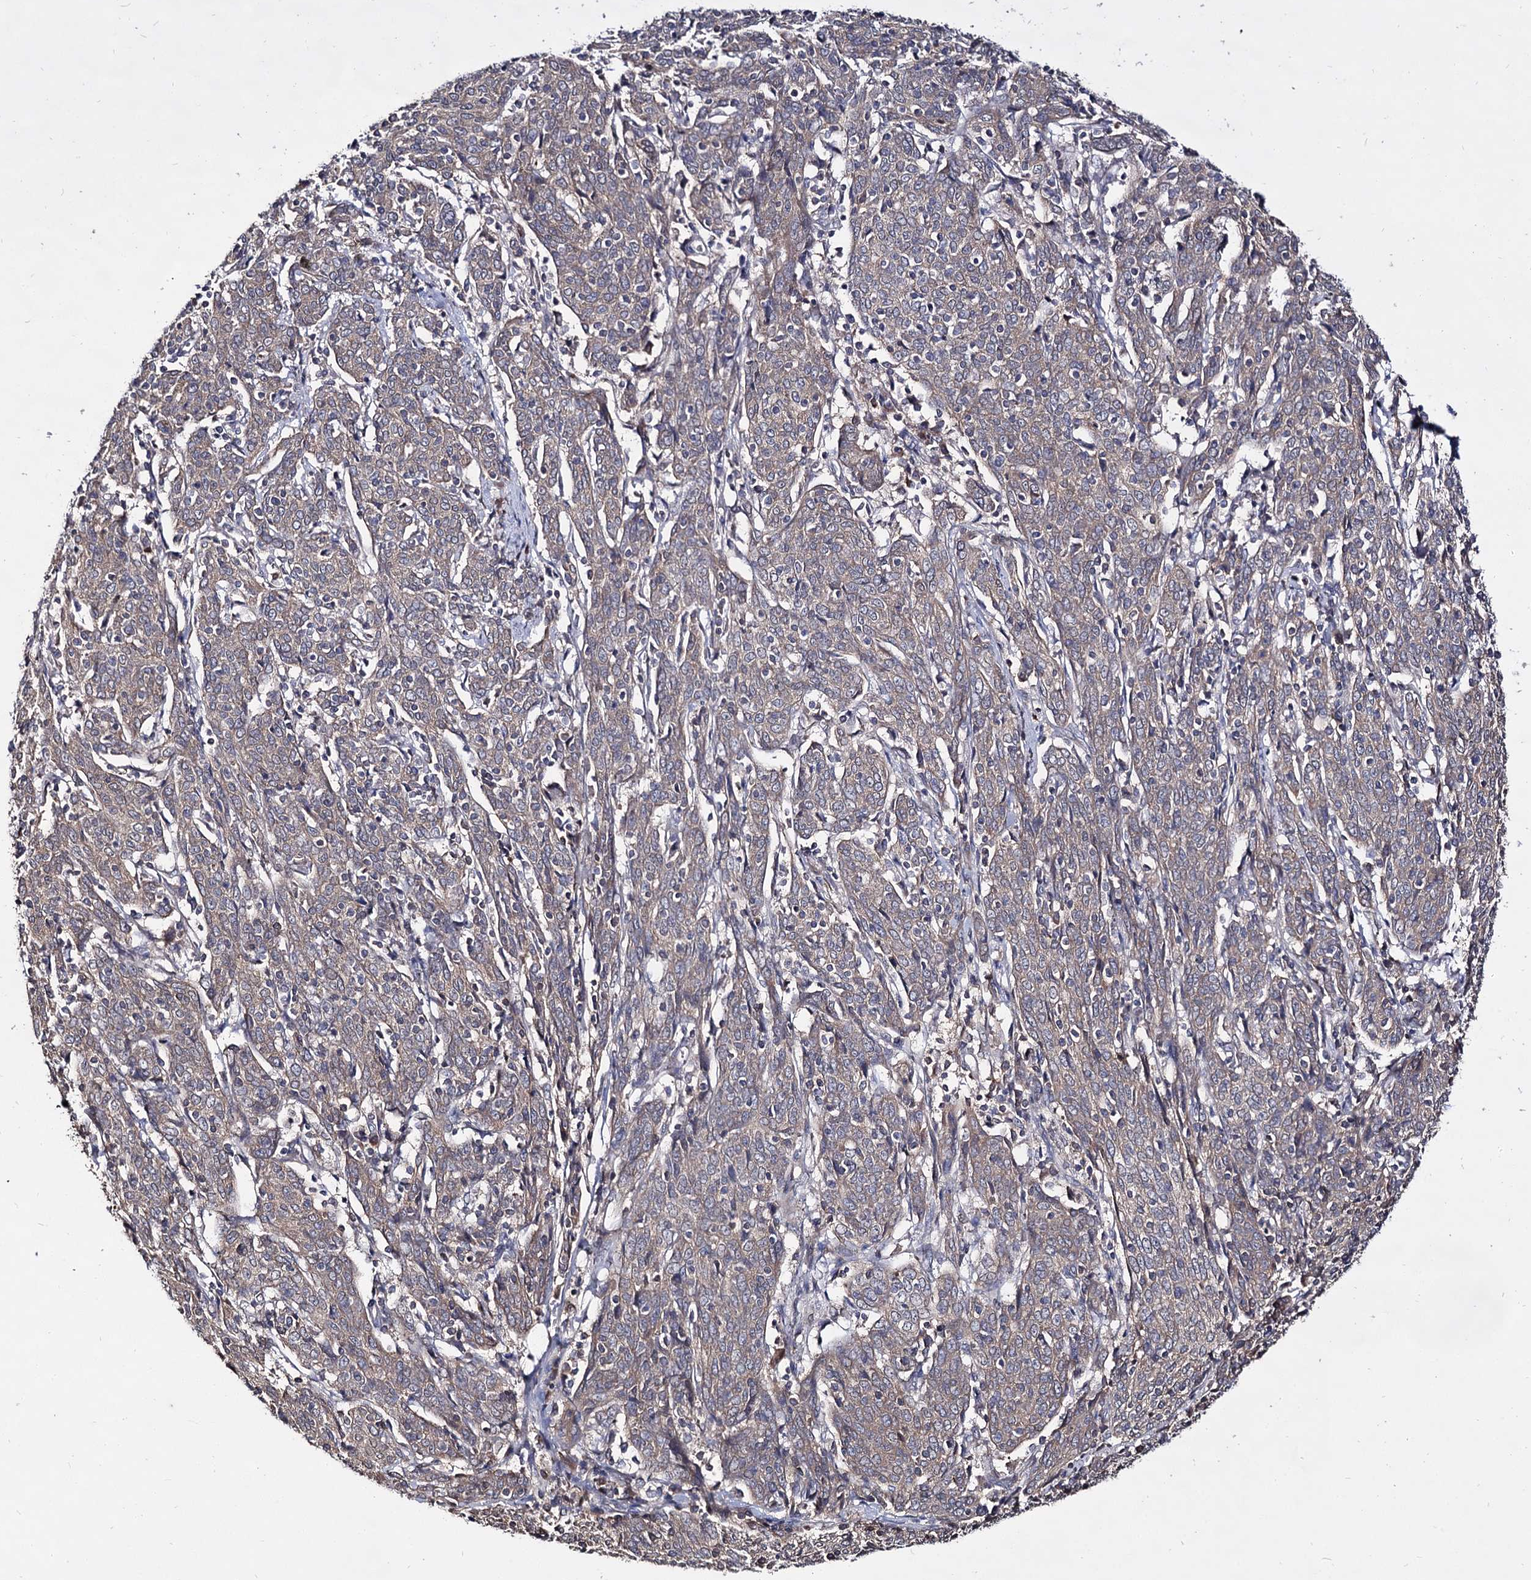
{"staining": {"intensity": "moderate", "quantity": "<25%", "location": "cytoplasmic/membranous"}, "tissue": "cervical cancer", "cell_type": "Tumor cells", "image_type": "cancer", "snomed": [{"axis": "morphology", "description": "Squamous cell carcinoma, NOS"}, {"axis": "topography", "description": "Cervix"}], "caption": "An image of cervical cancer stained for a protein demonstrates moderate cytoplasmic/membranous brown staining in tumor cells.", "gene": "ARFIP2", "patient": {"sex": "female", "age": 67}}